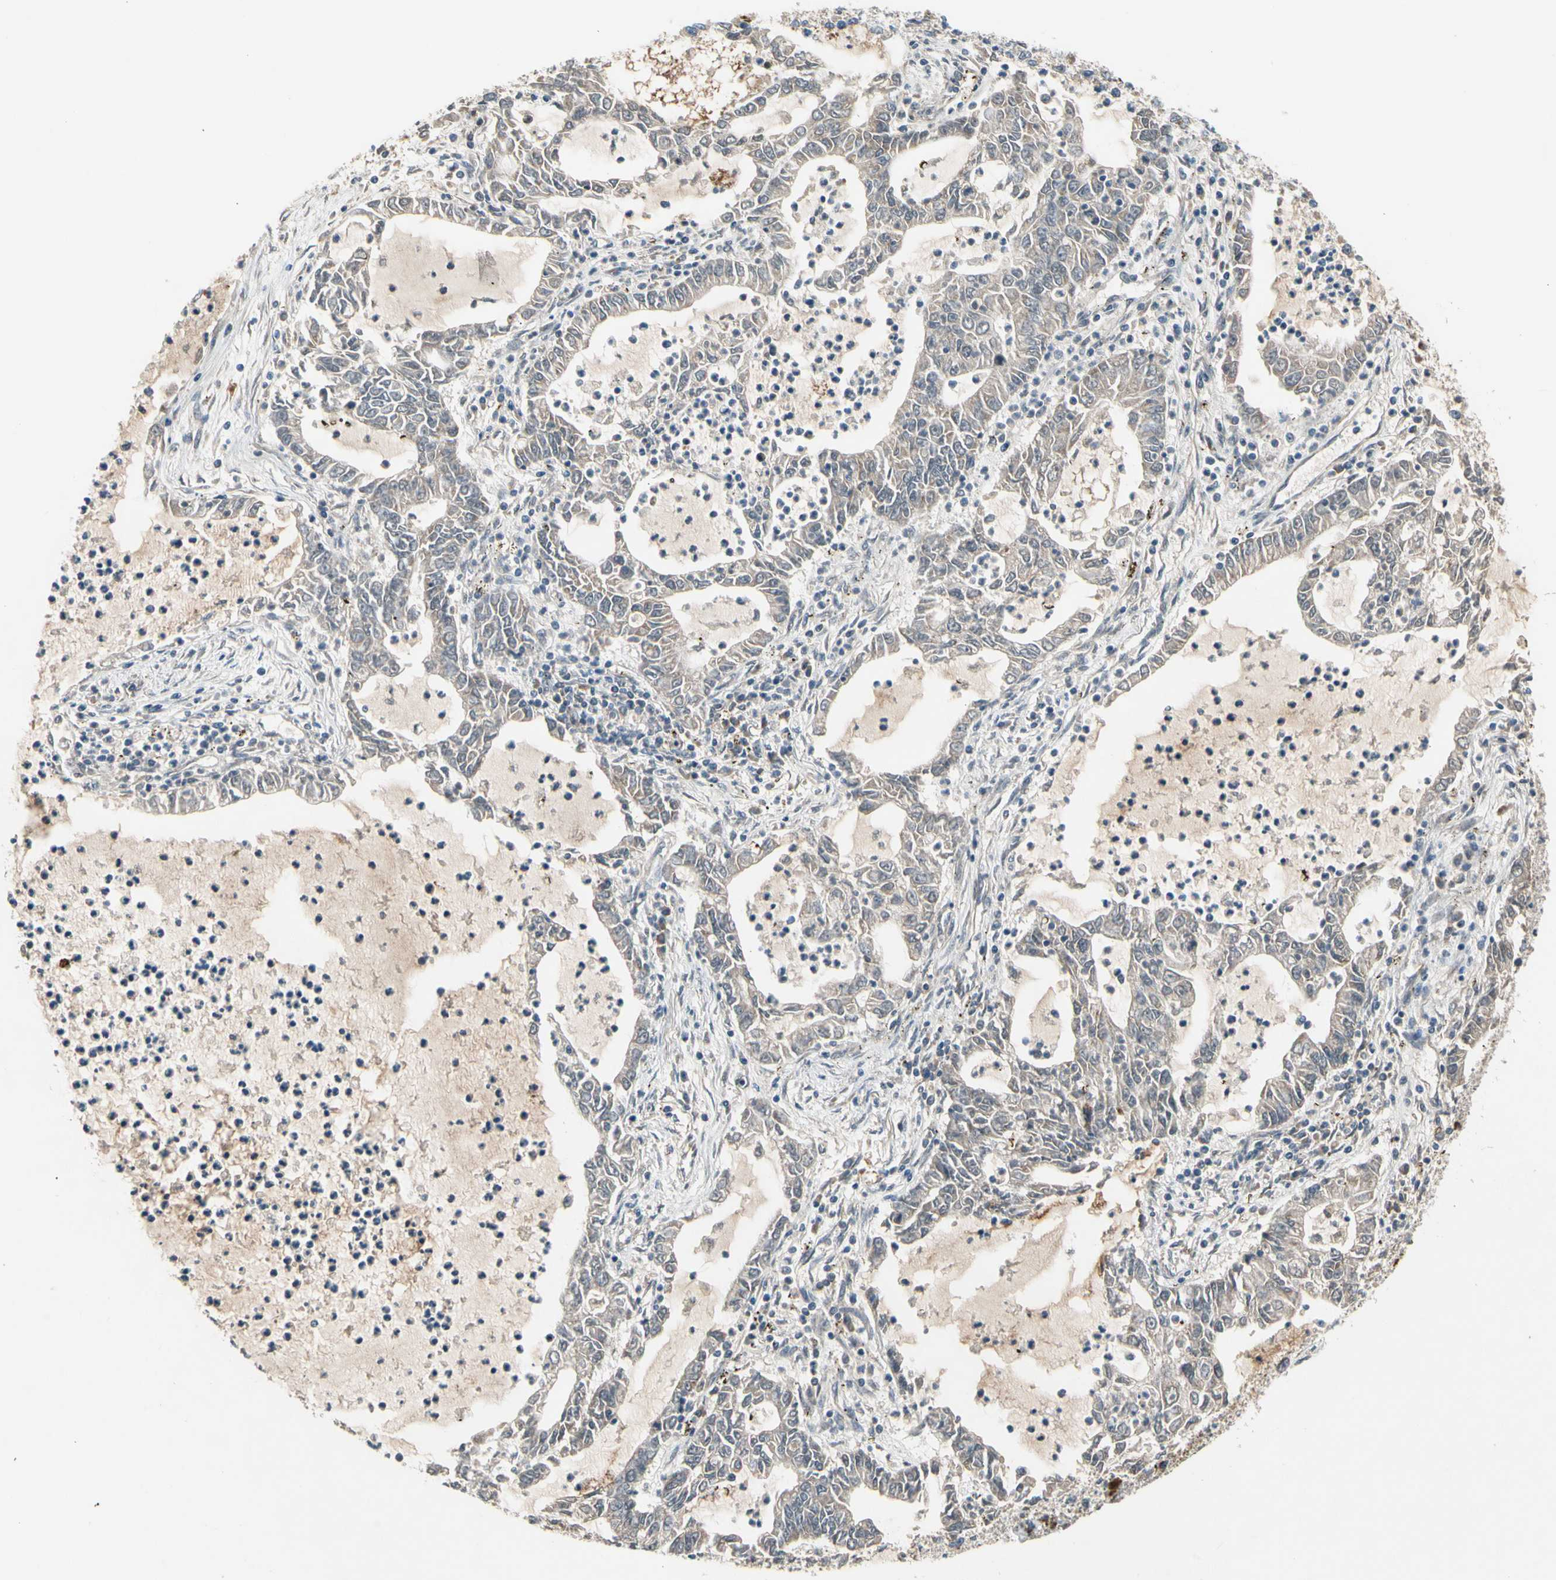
{"staining": {"intensity": "weak", "quantity": "25%-75%", "location": "cytoplasmic/membranous"}, "tissue": "lung cancer", "cell_type": "Tumor cells", "image_type": "cancer", "snomed": [{"axis": "morphology", "description": "Adenocarcinoma, NOS"}, {"axis": "topography", "description": "Lung"}], "caption": "Immunohistochemistry photomicrograph of lung adenocarcinoma stained for a protein (brown), which reveals low levels of weak cytoplasmic/membranous expression in about 25%-75% of tumor cells.", "gene": "NPHP3", "patient": {"sex": "female", "age": 51}}